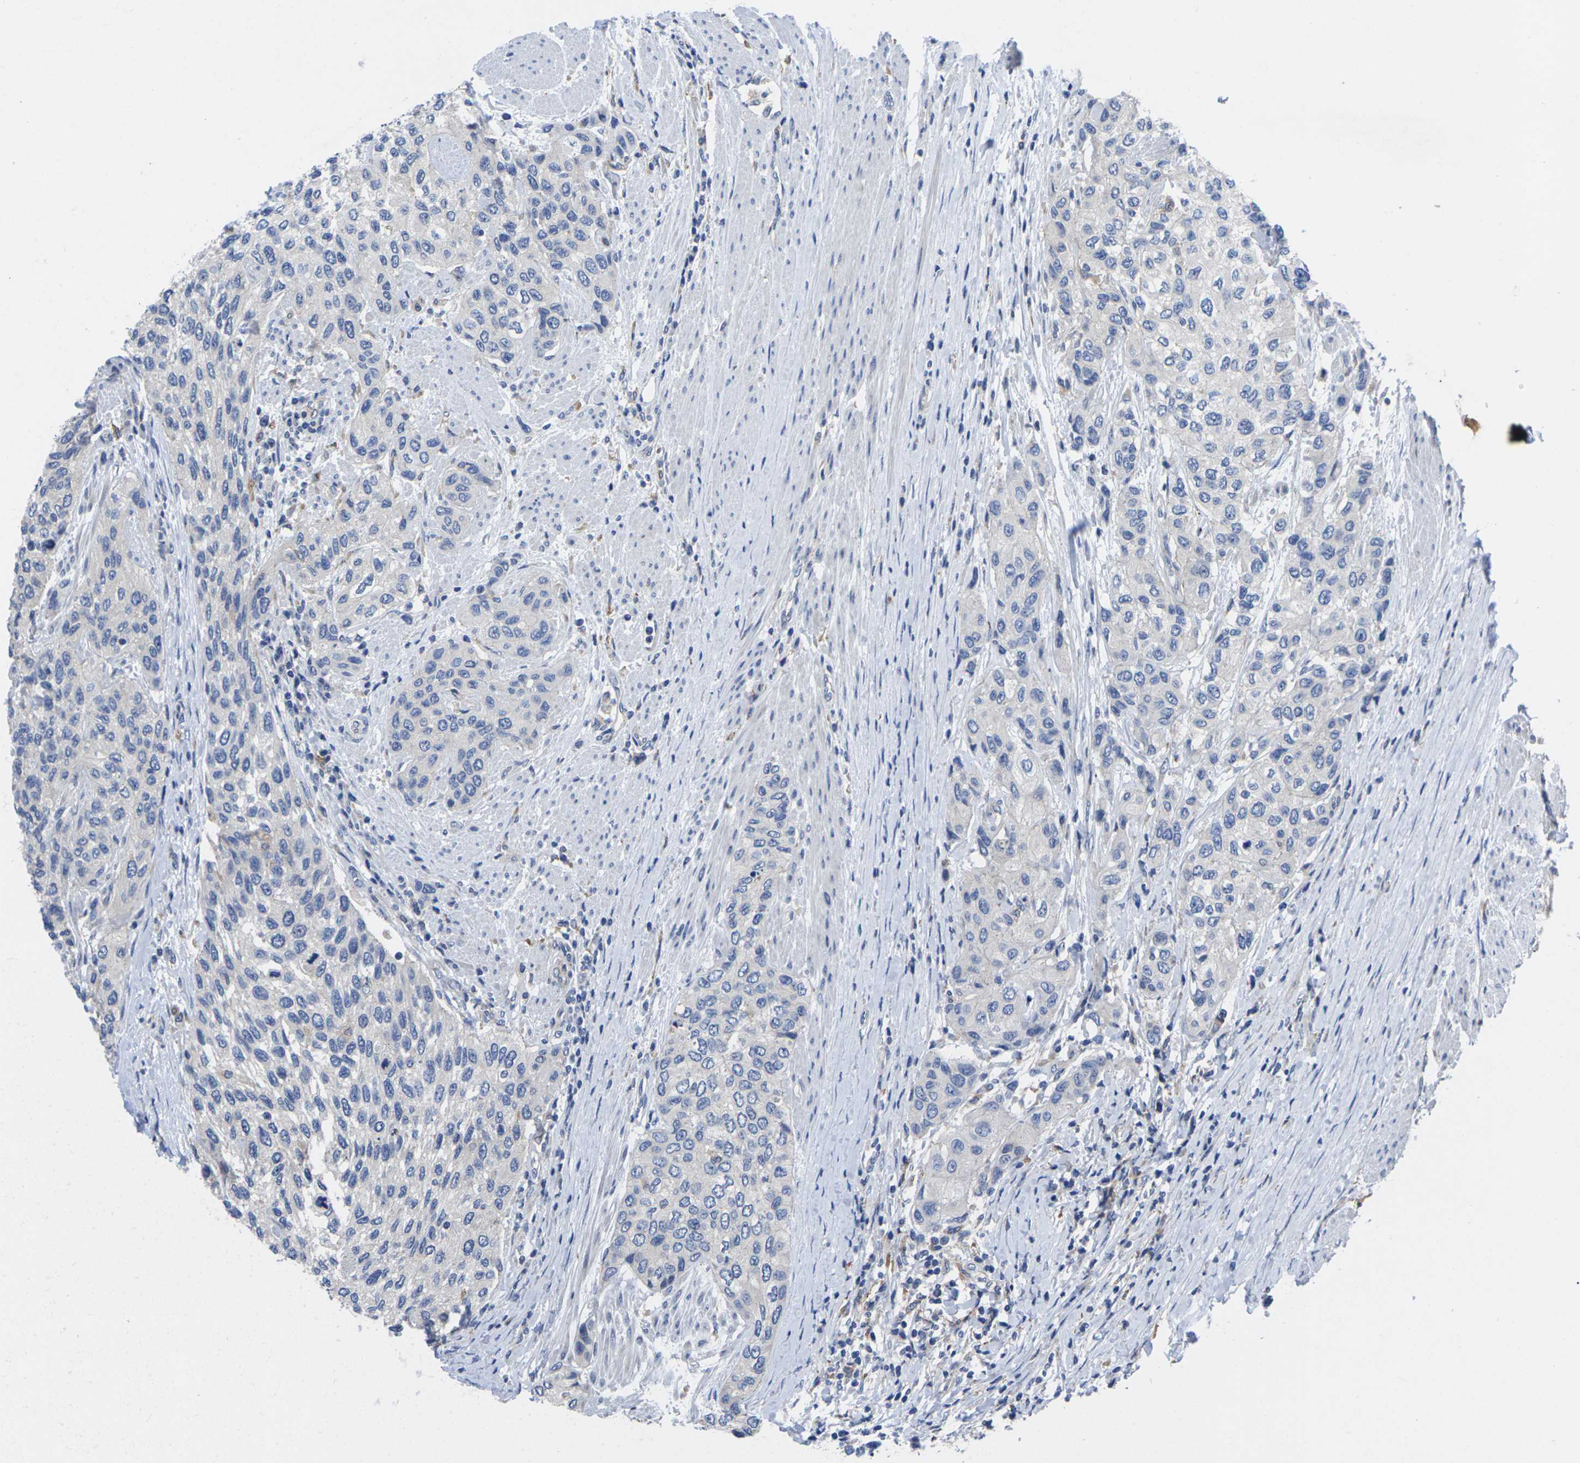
{"staining": {"intensity": "negative", "quantity": "none", "location": "none"}, "tissue": "urothelial cancer", "cell_type": "Tumor cells", "image_type": "cancer", "snomed": [{"axis": "morphology", "description": "Urothelial carcinoma, High grade"}, {"axis": "topography", "description": "Urinary bladder"}], "caption": "Immunohistochemistry of human urothelial cancer demonstrates no expression in tumor cells.", "gene": "SCNN1A", "patient": {"sex": "female", "age": 56}}